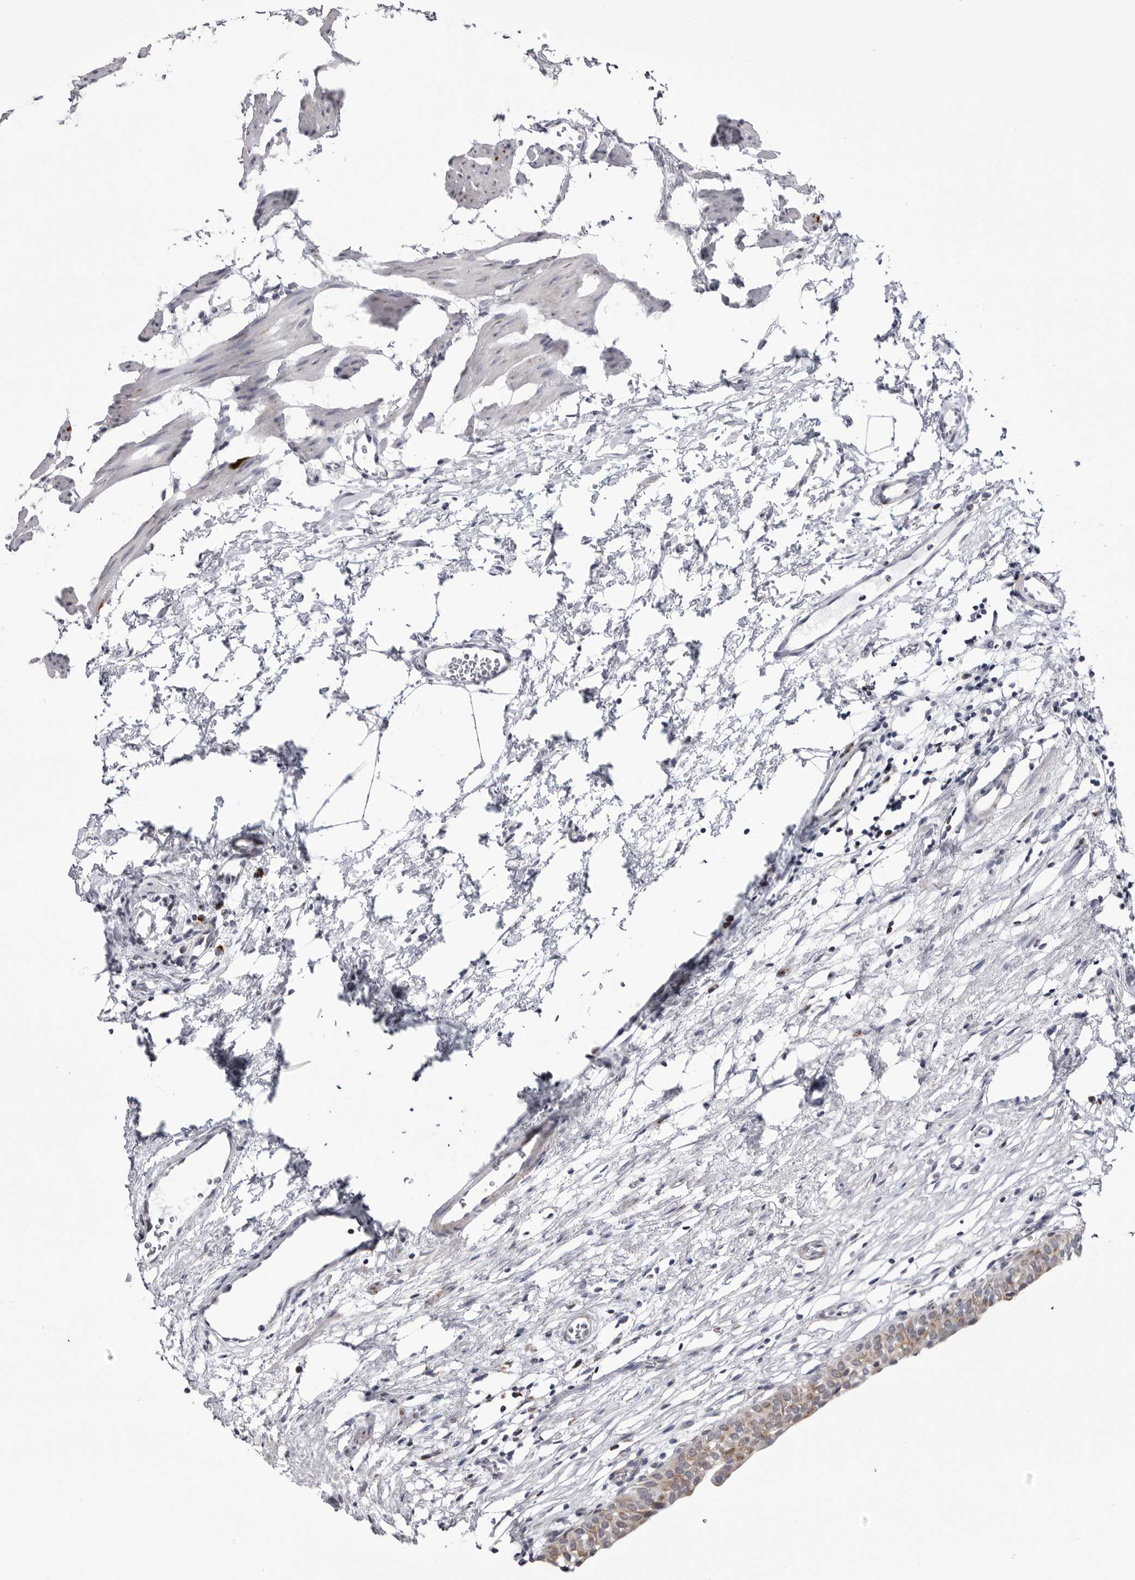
{"staining": {"intensity": "moderate", "quantity": "25%-75%", "location": "cytoplasmic/membranous"}, "tissue": "urinary bladder", "cell_type": "Urothelial cells", "image_type": "normal", "snomed": [{"axis": "morphology", "description": "Normal tissue, NOS"}, {"axis": "morphology", "description": "Urothelial carcinoma, High grade"}, {"axis": "topography", "description": "Urinary bladder"}], "caption": "A photomicrograph showing moderate cytoplasmic/membranous positivity in about 25%-75% of urothelial cells in unremarkable urinary bladder, as visualized by brown immunohistochemical staining.", "gene": "FH", "patient": {"sex": "female", "age": 60}}